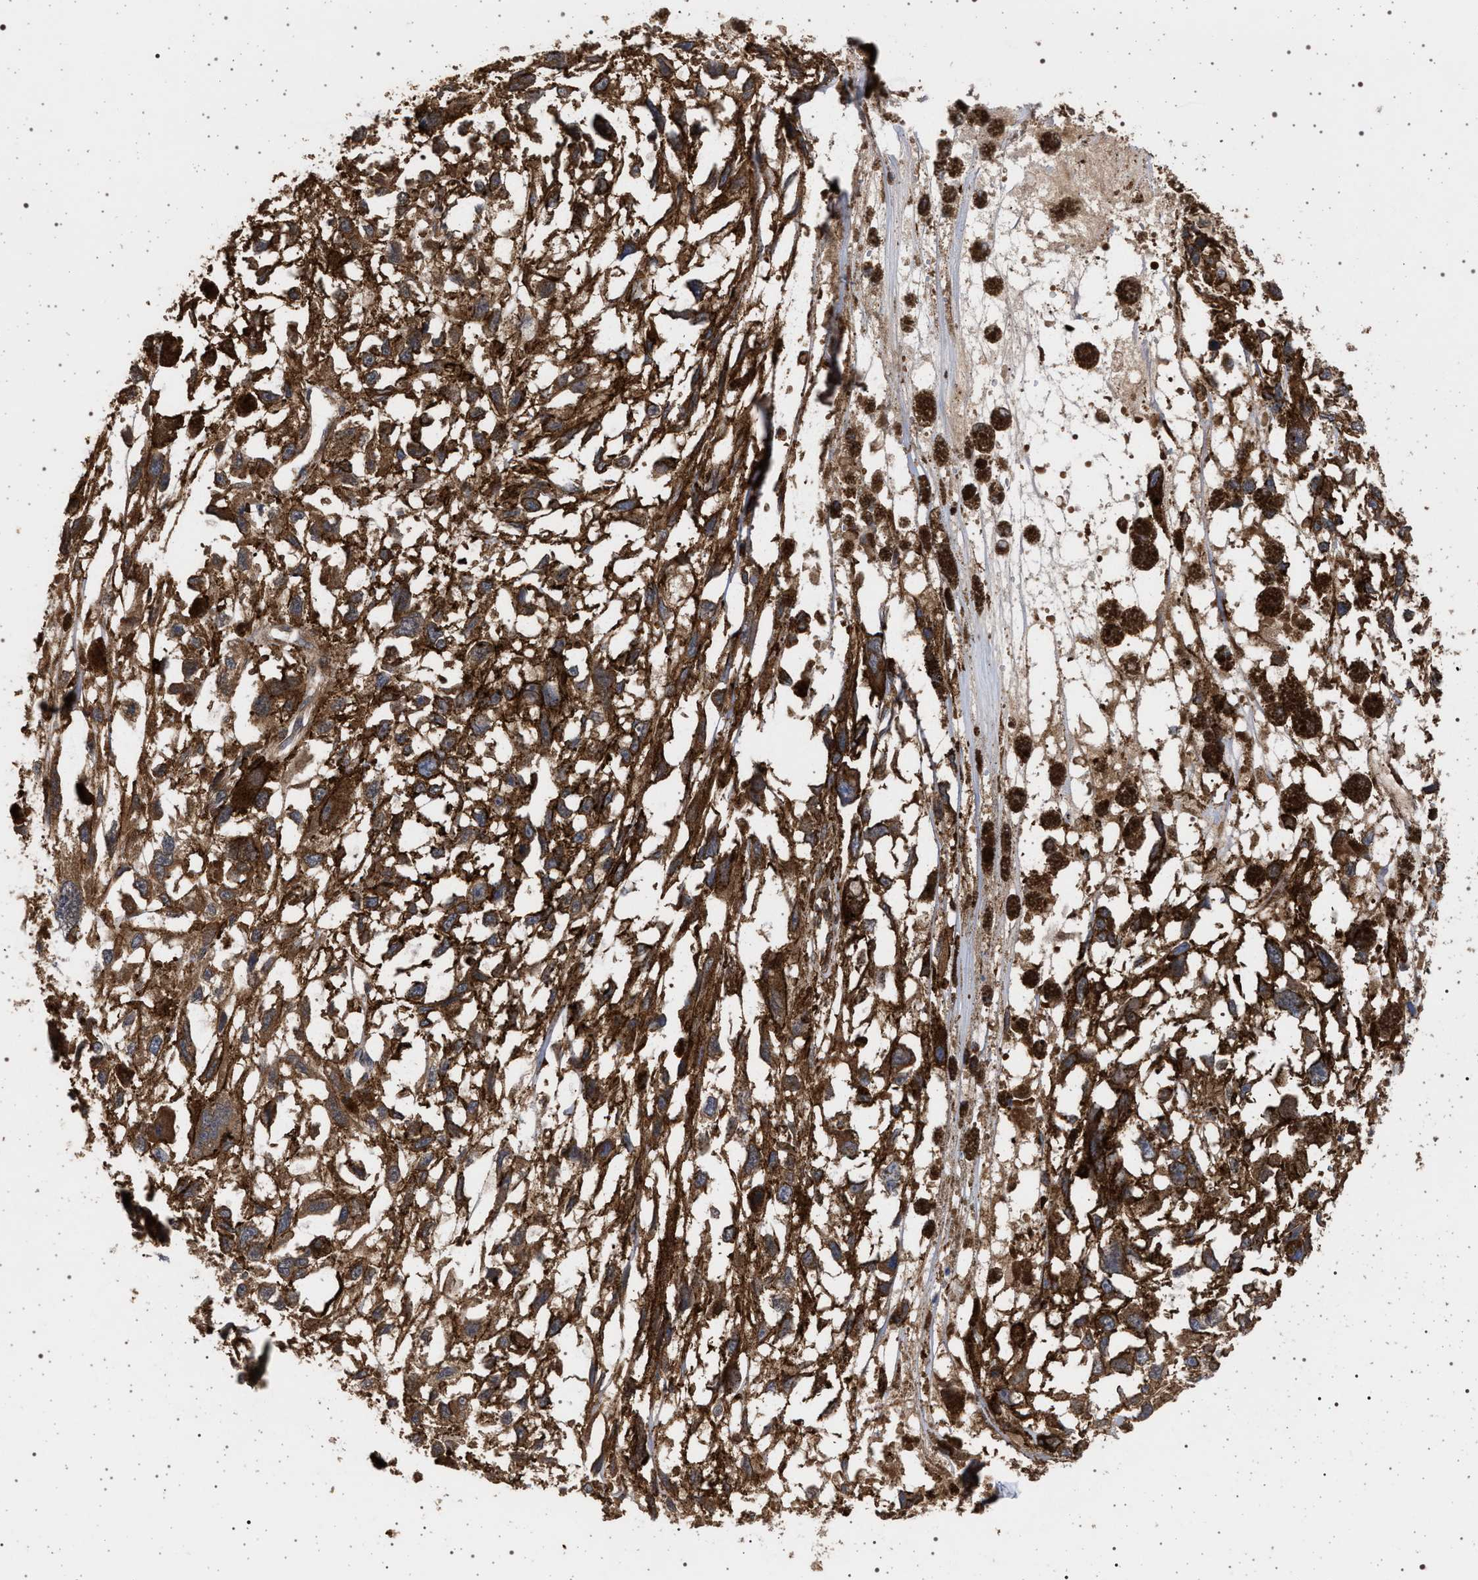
{"staining": {"intensity": "strong", "quantity": ">75%", "location": "cytoplasmic/membranous"}, "tissue": "melanoma", "cell_type": "Tumor cells", "image_type": "cancer", "snomed": [{"axis": "morphology", "description": "Malignant melanoma, Metastatic site"}, {"axis": "topography", "description": "Lymph node"}], "caption": "This is an image of IHC staining of melanoma, which shows strong staining in the cytoplasmic/membranous of tumor cells.", "gene": "IFT20", "patient": {"sex": "male", "age": 59}}